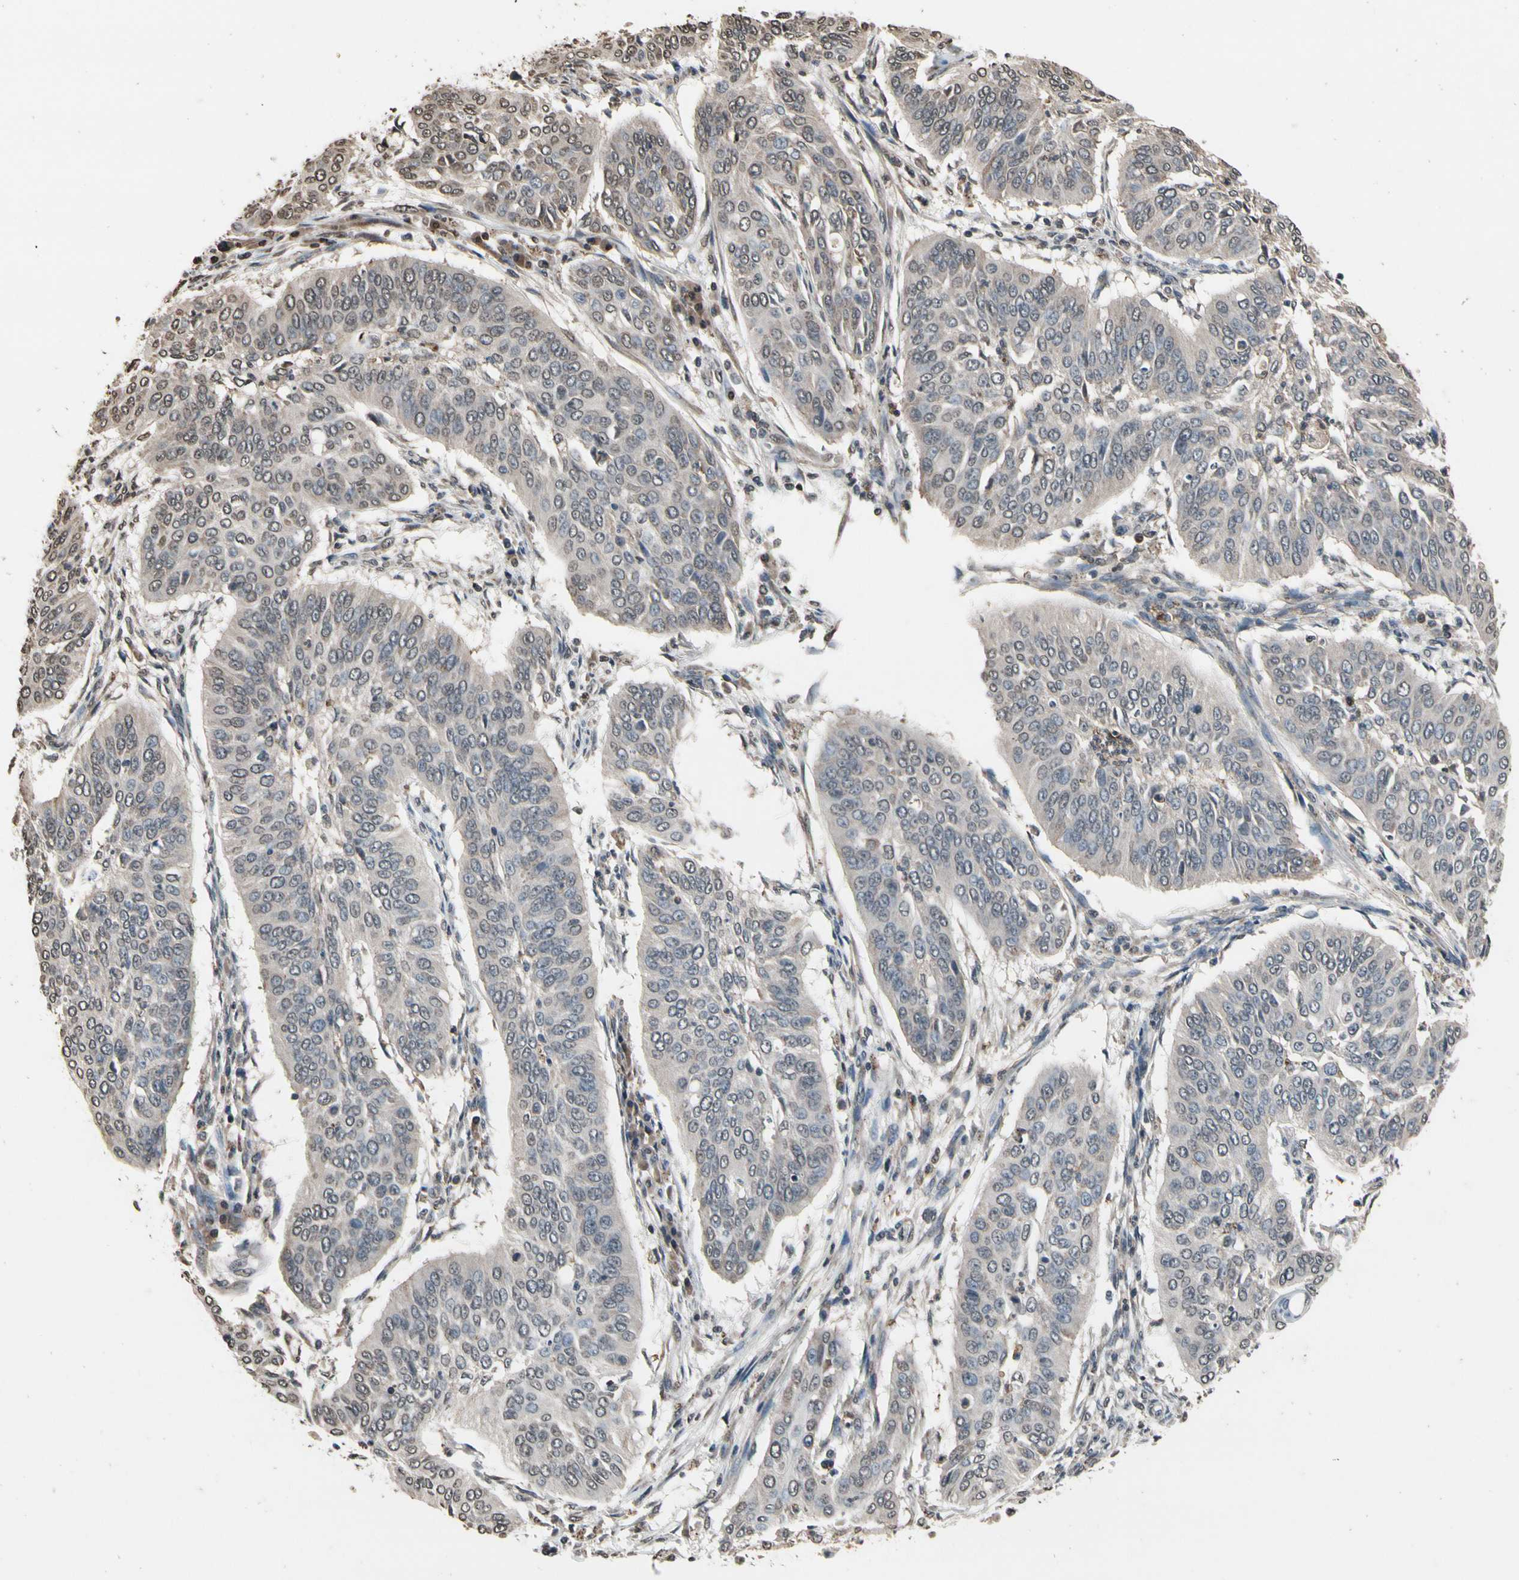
{"staining": {"intensity": "negative", "quantity": "none", "location": "none"}, "tissue": "cervical cancer", "cell_type": "Tumor cells", "image_type": "cancer", "snomed": [{"axis": "morphology", "description": "Normal tissue, NOS"}, {"axis": "morphology", "description": "Squamous cell carcinoma, NOS"}, {"axis": "topography", "description": "Cervix"}], "caption": "Immunohistochemistry photomicrograph of neoplastic tissue: human cervical squamous cell carcinoma stained with DAB shows no significant protein expression in tumor cells.", "gene": "HIPK2", "patient": {"sex": "female", "age": 39}}